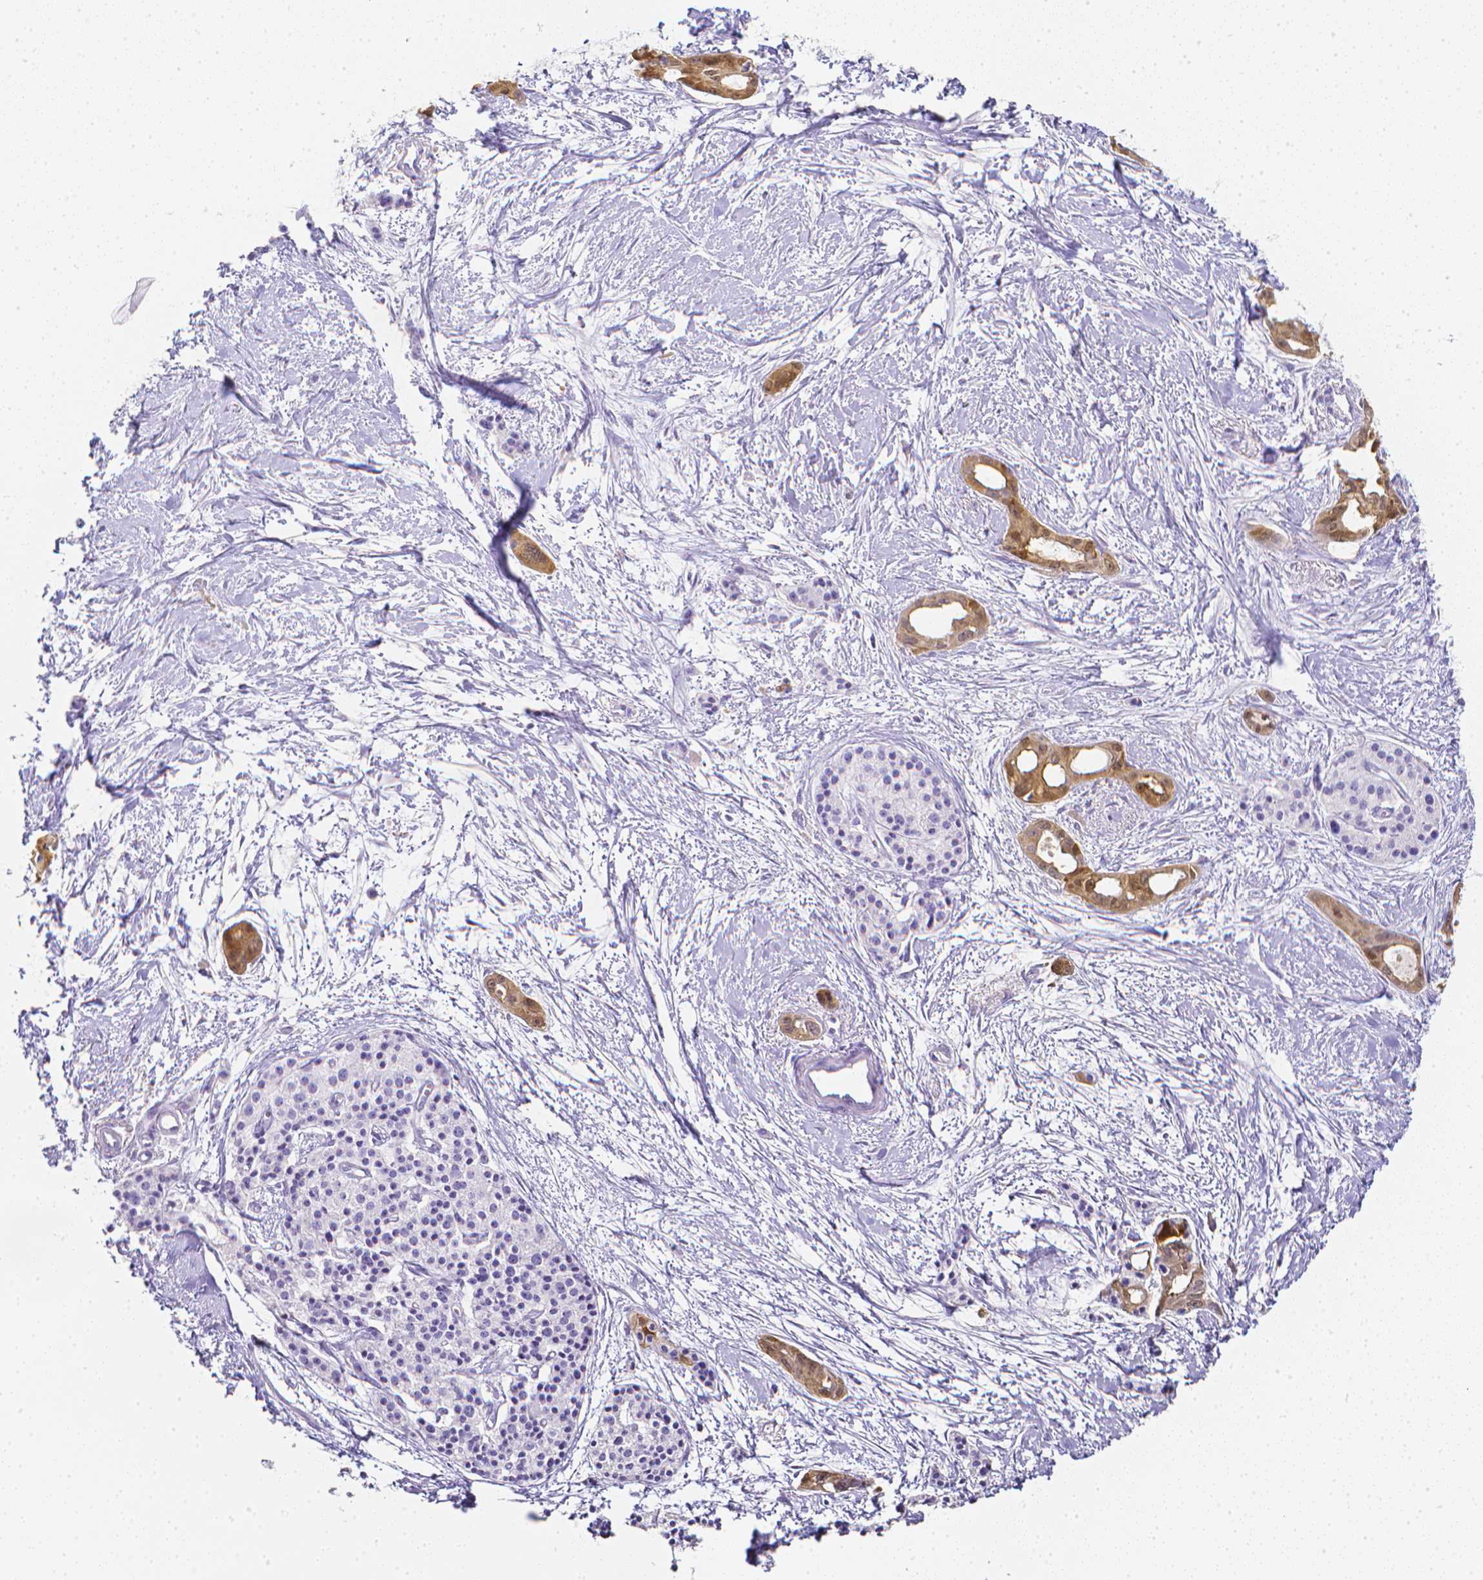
{"staining": {"intensity": "moderate", "quantity": ">75%", "location": "cytoplasmic/membranous,nuclear"}, "tissue": "pancreatic cancer", "cell_type": "Tumor cells", "image_type": "cancer", "snomed": [{"axis": "morphology", "description": "Adenocarcinoma, NOS"}, {"axis": "topography", "description": "Pancreas"}], "caption": "An image of adenocarcinoma (pancreatic) stained for a protein shows moderate cytoplasmic/membranous and nuclear brown staining in tumor cells. (Stains: DAB (3,3'-diaminobenzidine) in brown, nuclei in blue, Microscopy: brightfield microscopy at high magnification).", "gene": "LGALS4", "patient": {"sex": "female", "age": 50}}